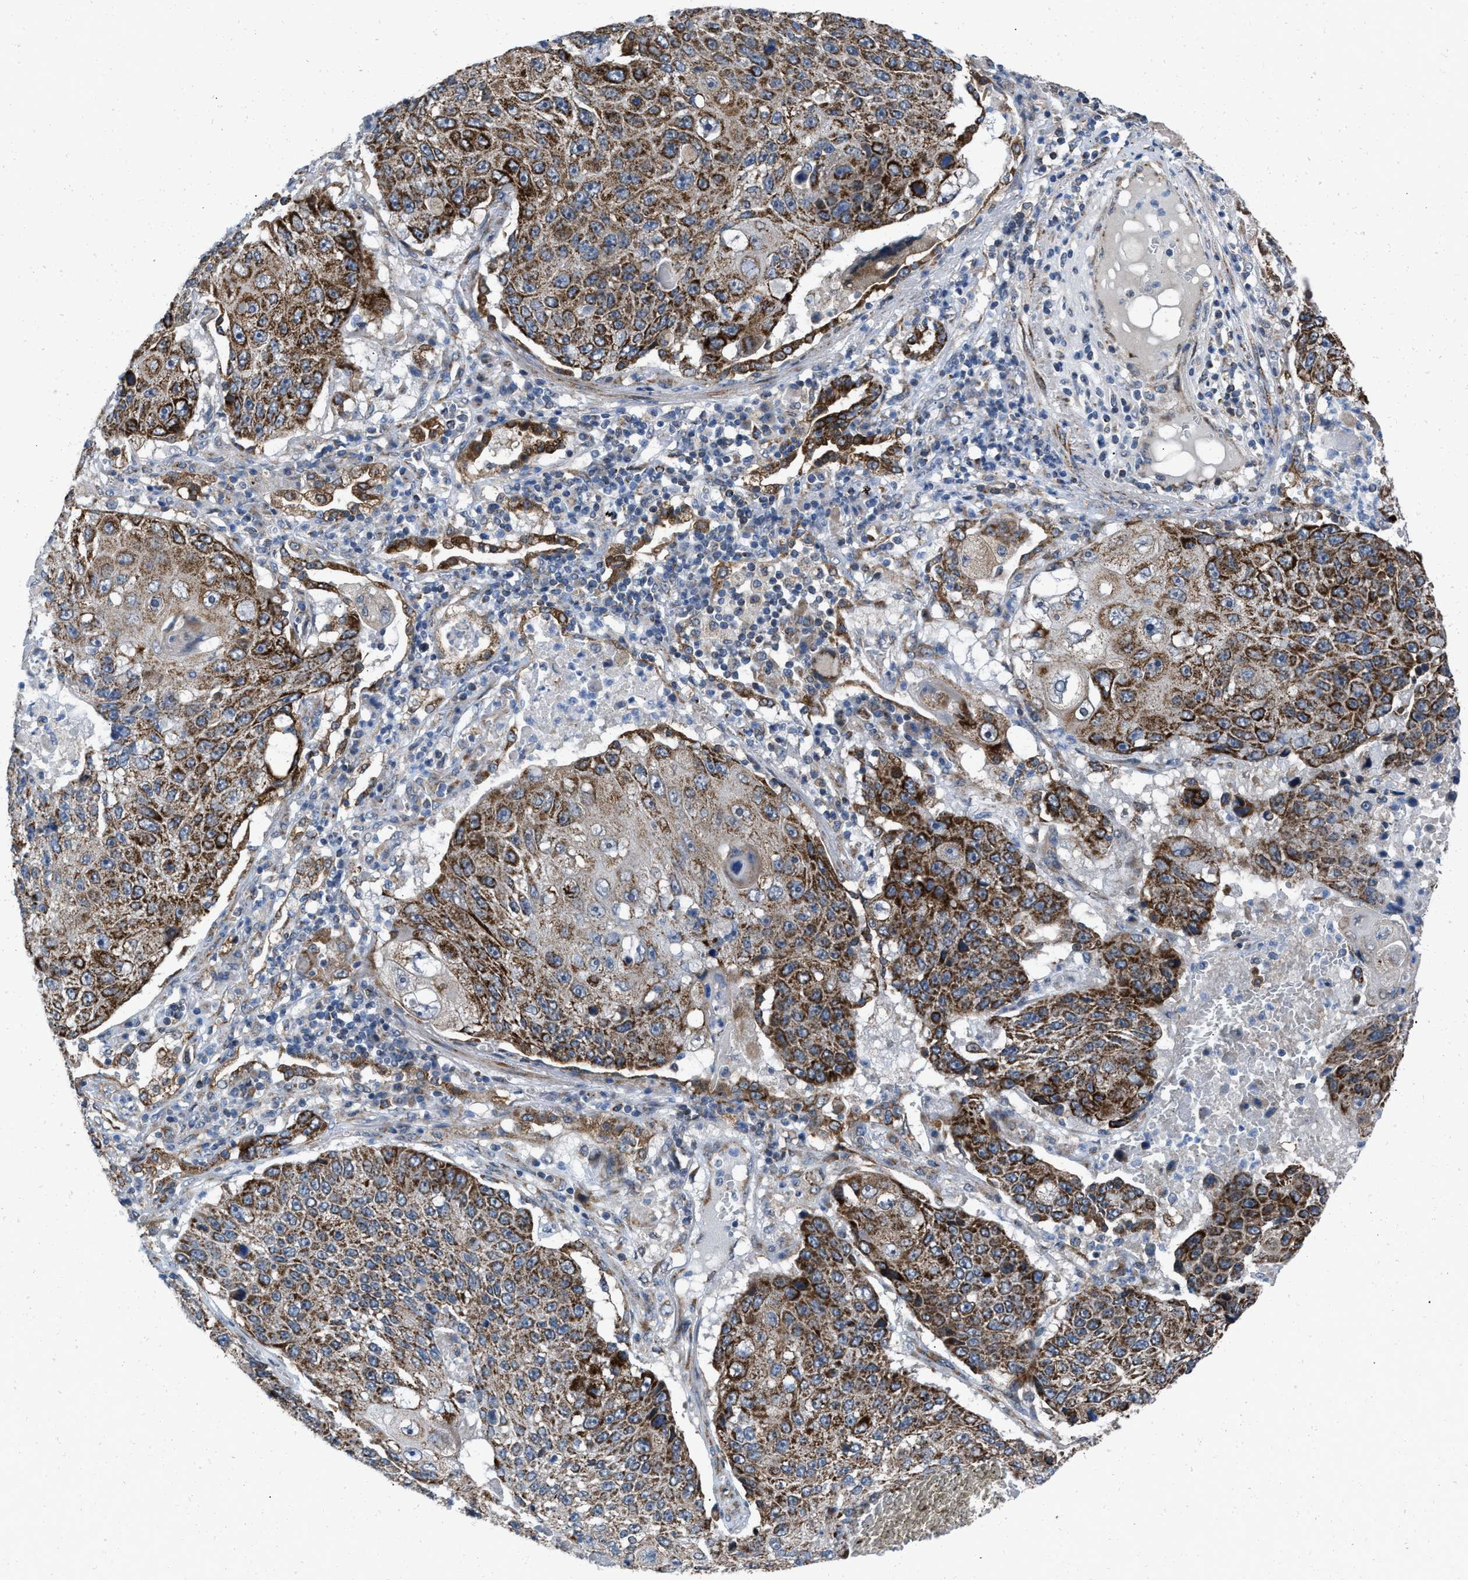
{"staining": {"intensity": "strong", "quantity": ">75%", "location": "cytoplasmic/membranous"}, "tissue": "lung cancer", "cell_type": "Tumor cells", "image_type": "cancer", "snomed": [{"axis": "morphology", "description": "Squamous cell carcinoma, NOS"}, {"axis": "topography", "description": "Lung"}], "caption": "Immunohistochemistry (IHC) of human lung squamous cell carcinoma shows high levels of strong cytoplasmic/membranous expression in about >75% of tumor cells.", "gene": "AKAP1", "patient": {"sex": "male", "age": 61}}